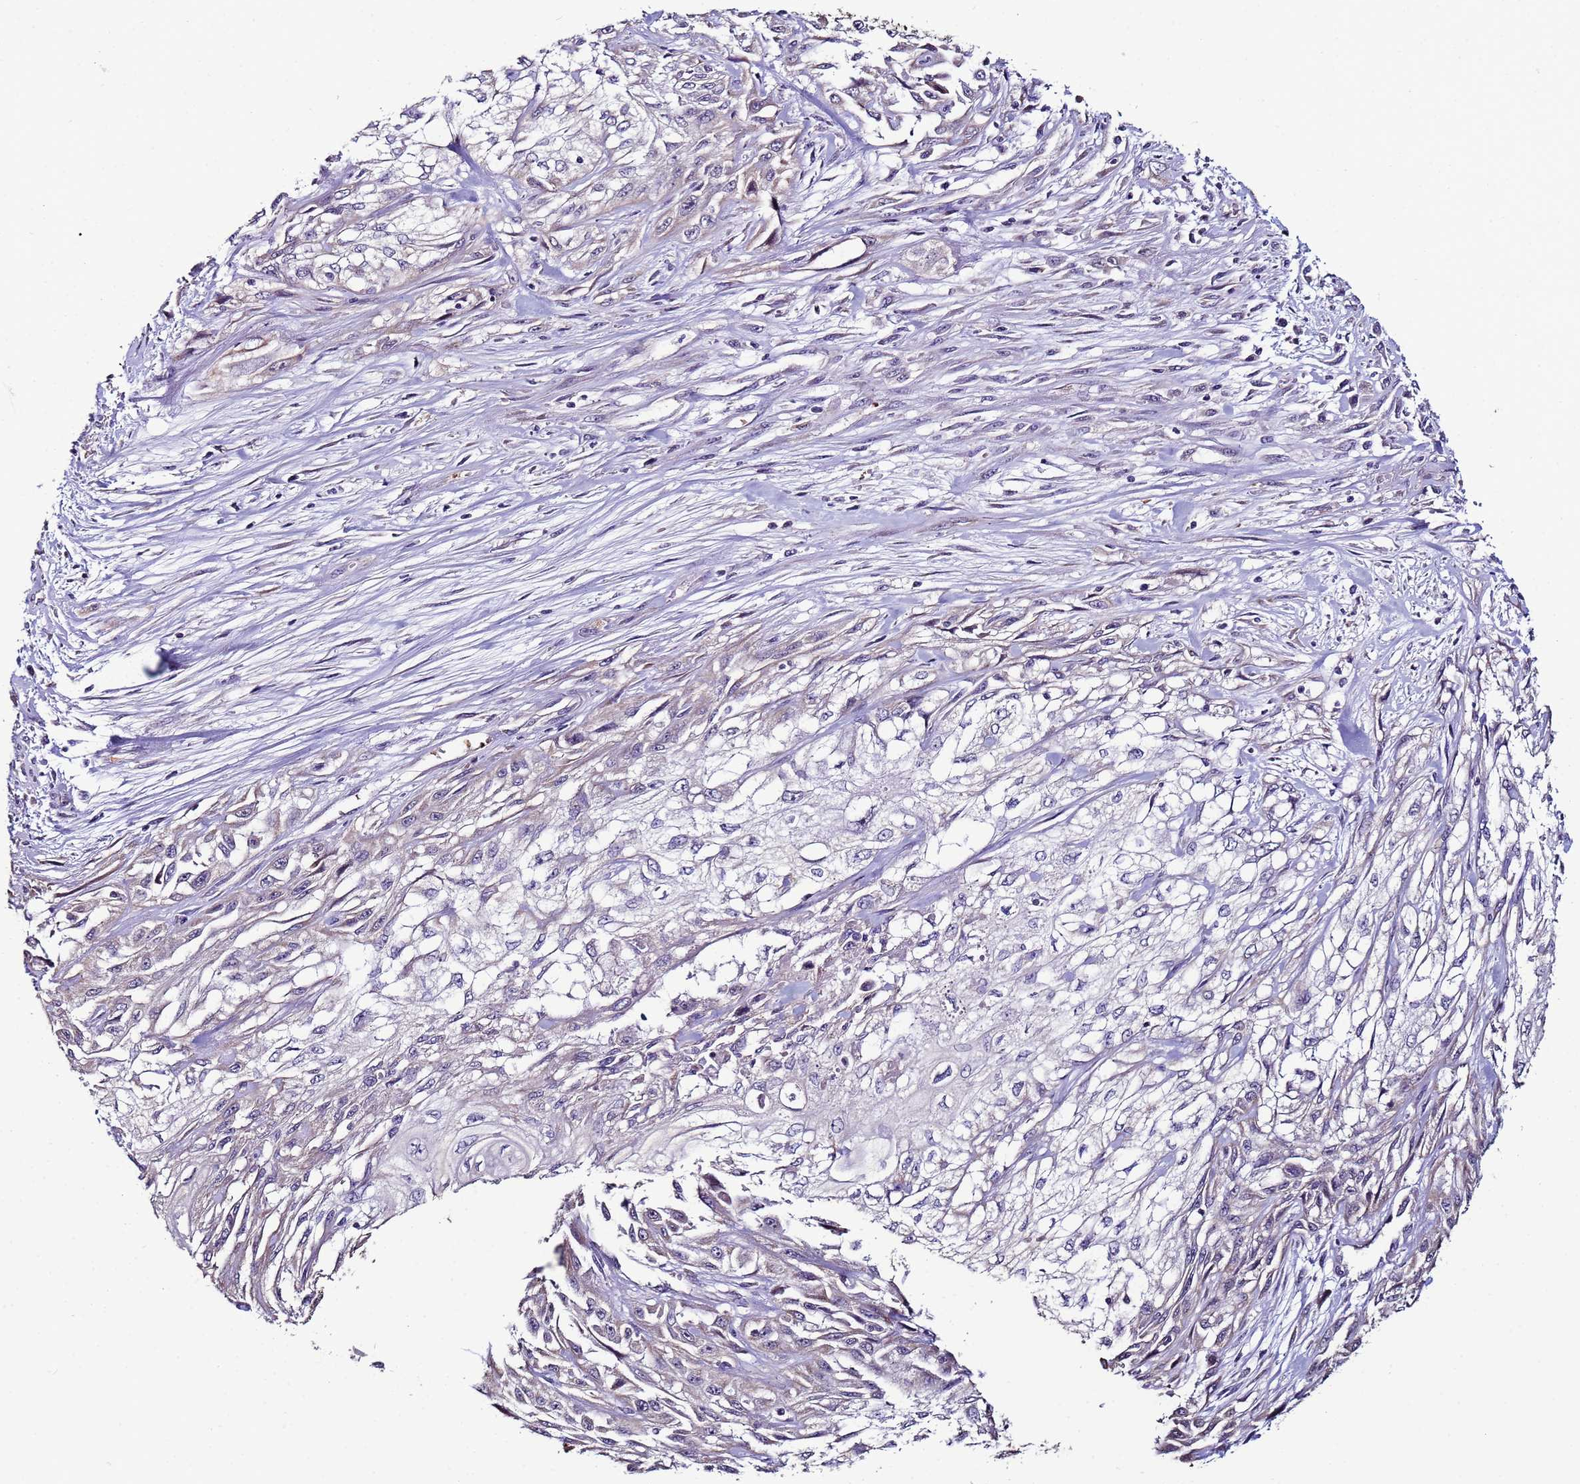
{"staining": {"intensity": "negative", "quantity": "none", "location": "none"}, "tissue": "skin cancer", "cell_type": "Tumor cells", "image_type": "cancer", "snomed": [{"axis": "morphology", "description": "Squamous cell carcinoma, NOS"}, {"axis": "morphology", "description": "Squamous cell carcinoma, metastatic, NOS"}, {"axis": "topography", "description": "Skin"}, {"axis": "topography", "description": "Lymph node"}], "caption": "High magnification brightfield microscopy of skin cancer (metastatic squamous cell carcinoma) stained with DAB (3,3'-diaminobenzidine) (brown) and counterstained with hematoxylin (blue): tumor cells show no significant positivity.", "gene": "CLHC1", "patient": {"sex": "male", "age": 75}}